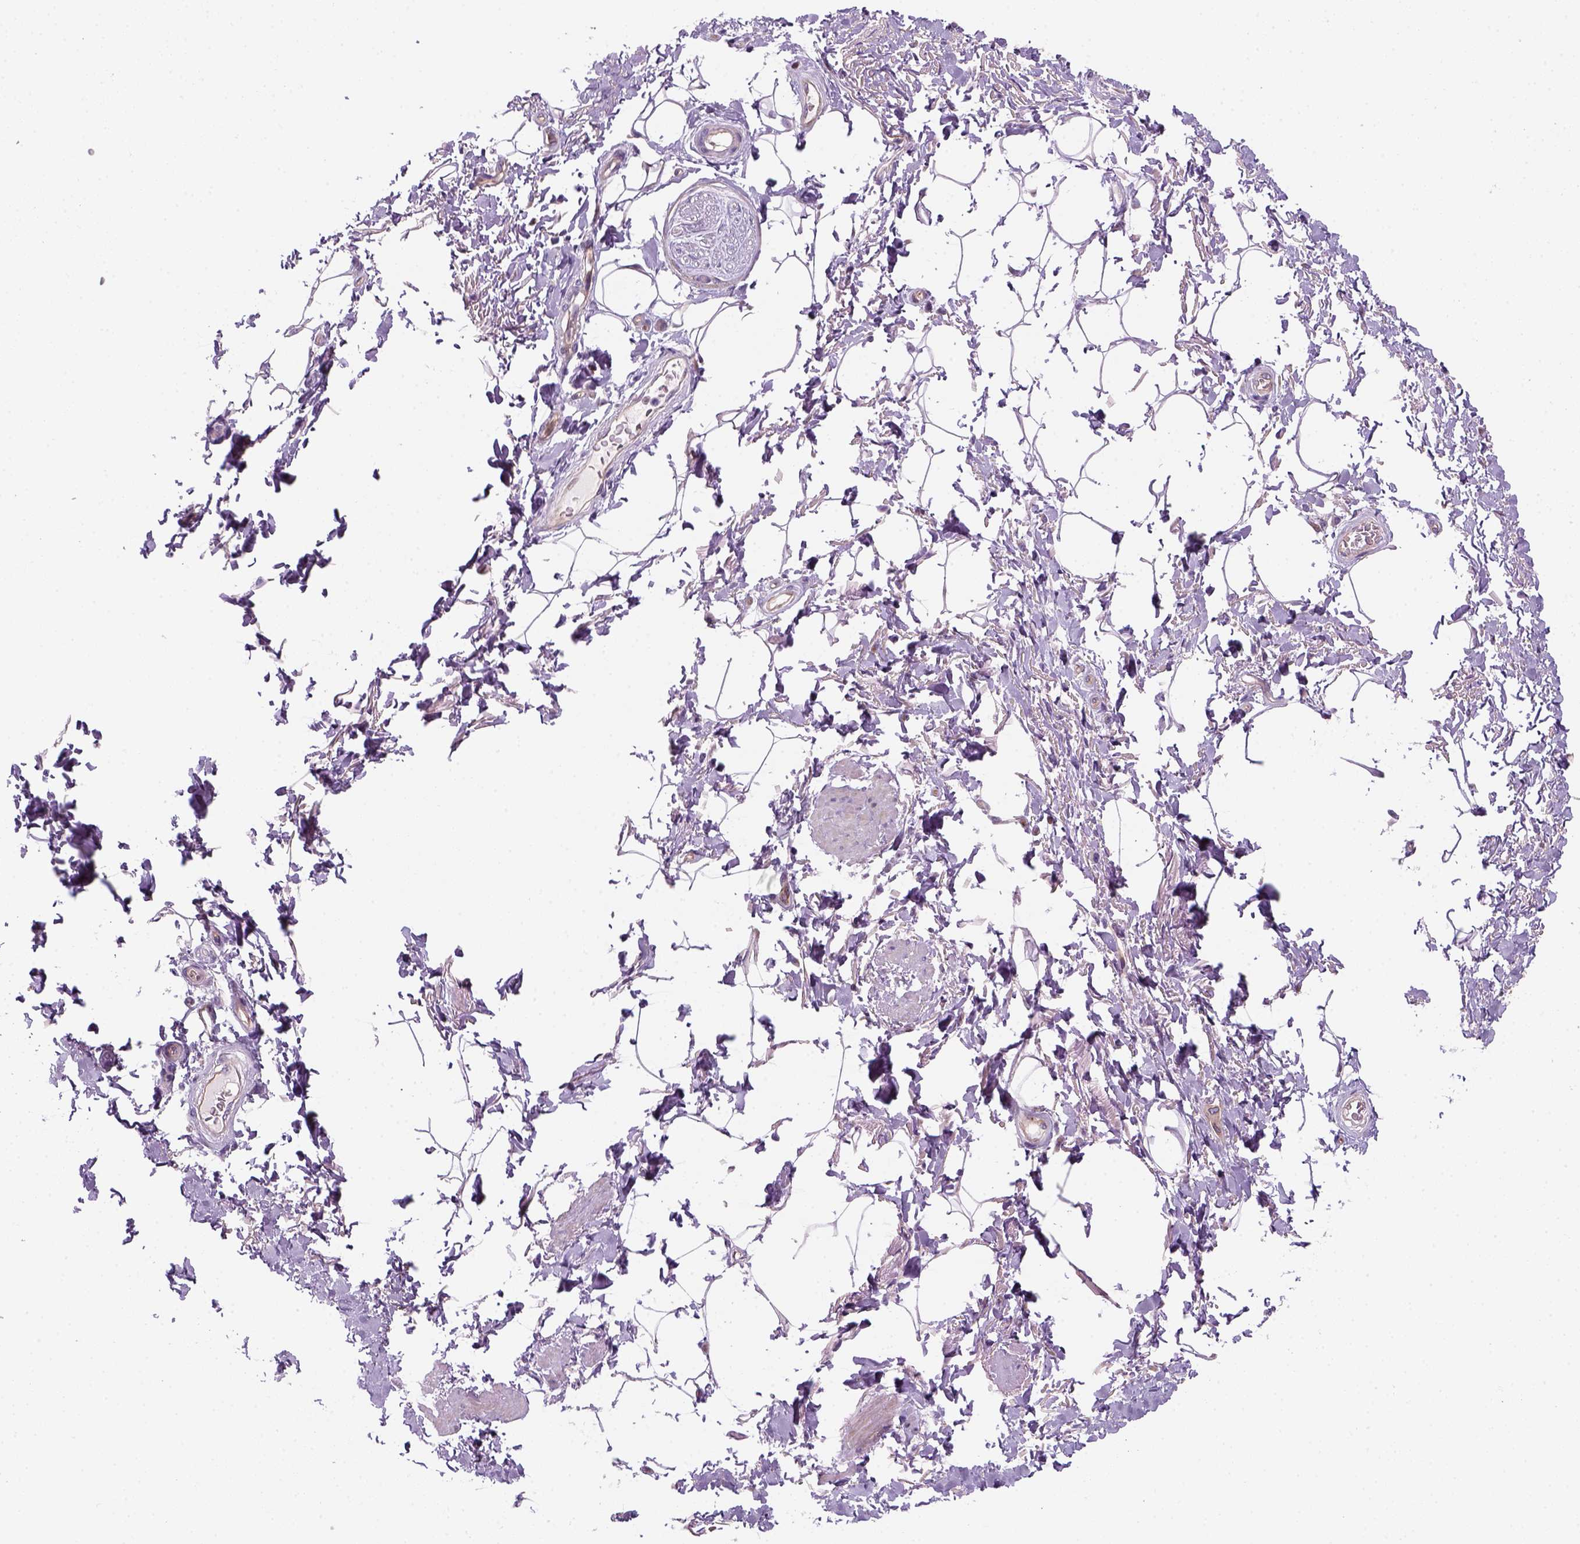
{"staining": {"intensity": "weak", "quantity": ">75%", "location": "cytoplasmic/membranous"}, "tissue": "adipose tissue", "cell_type": "Adipocytes", "image_type": "normal", "snomed": [{"axis": "morphology", "description": "Normal tissue, NOS"}, {"axis": "topography", "description": "Peripheral nerve tissue"}], "caption": "A brown stain labels weak cytoplasmic/membranous staining of a protein in adipocytes of normal human adipose tissue.", "gene": "VSTM5", "patient": {"sex": "male", "age": 51}}